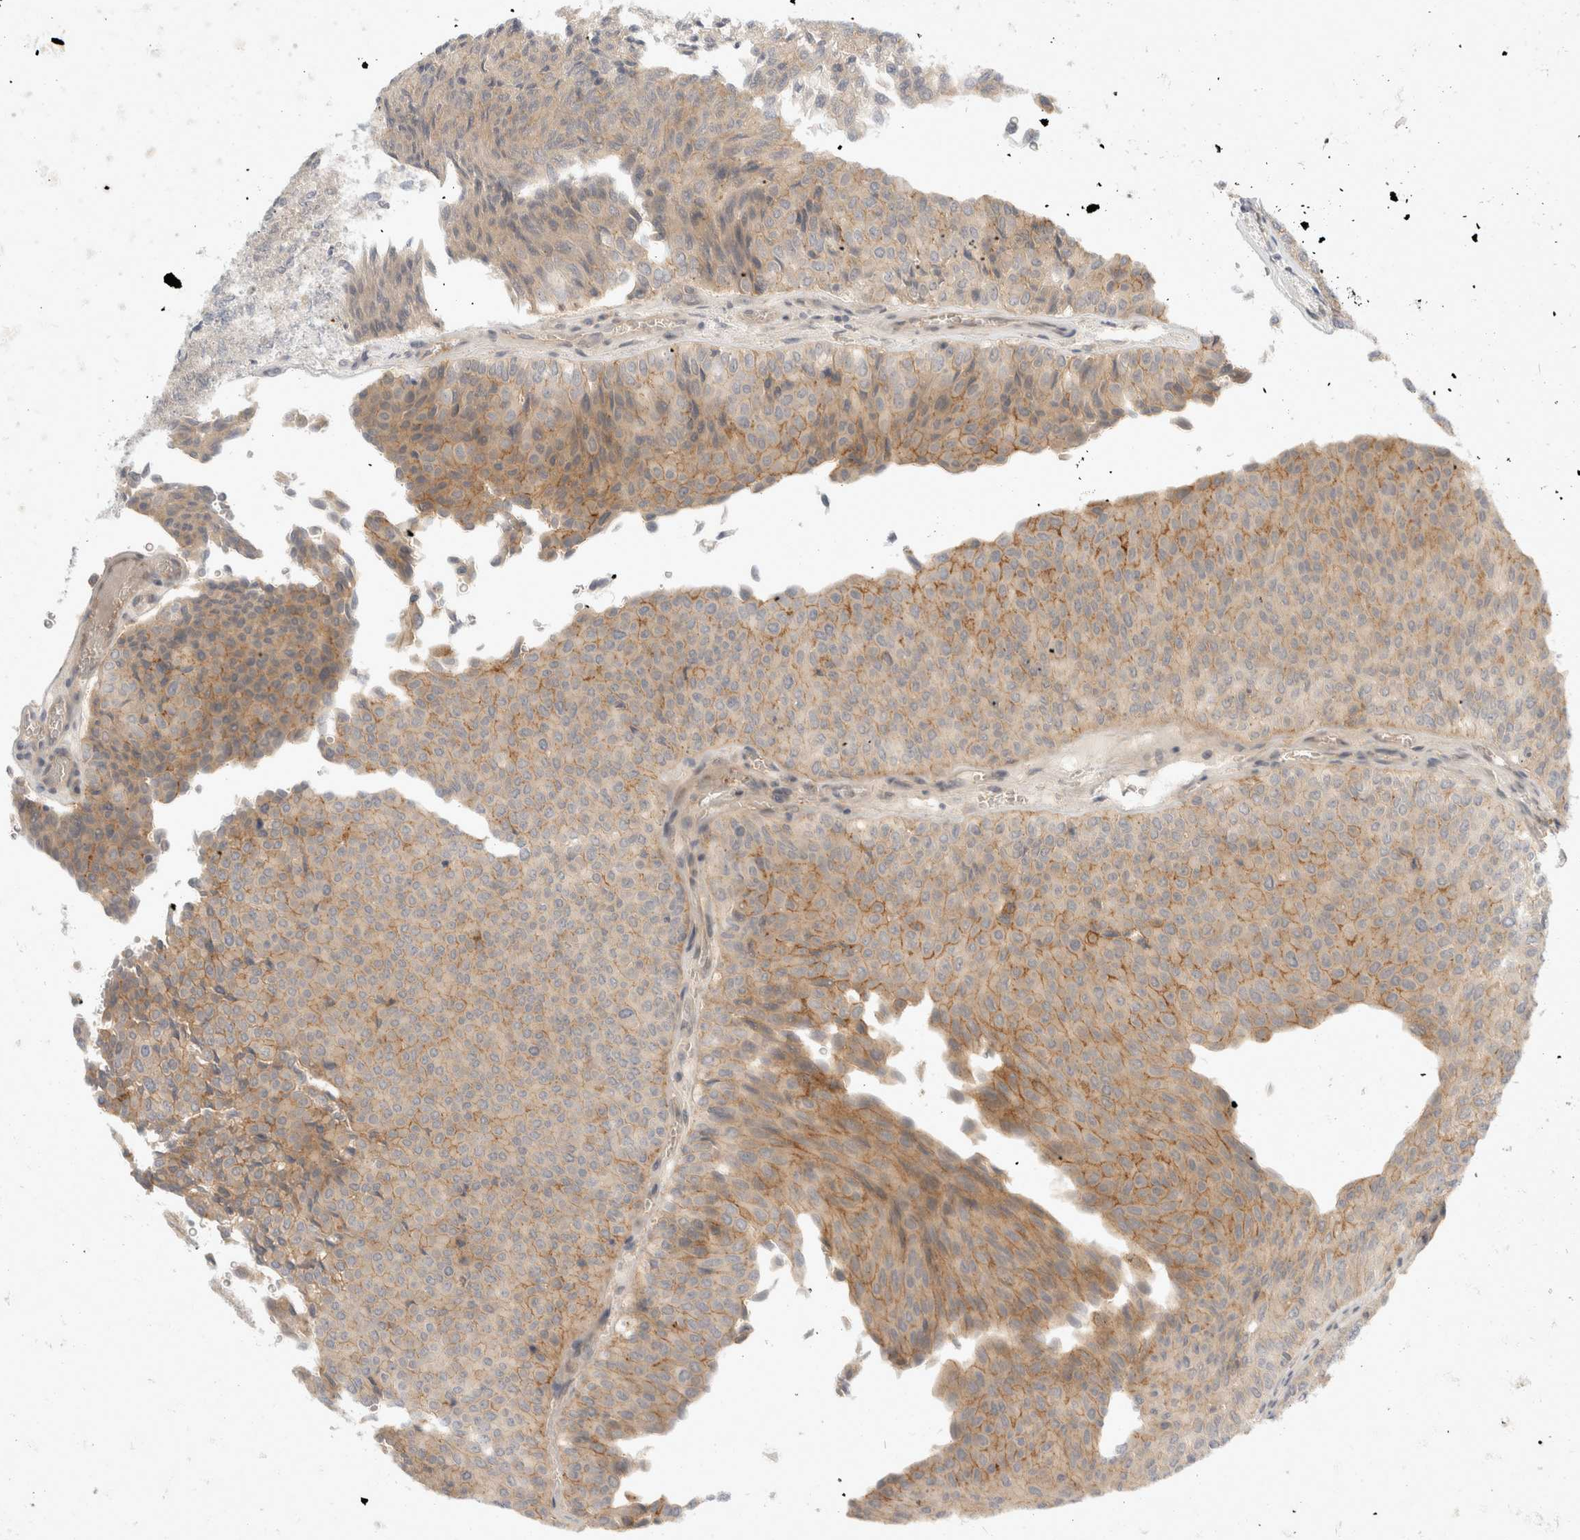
{"staining": {"intensity": "moderate", "quantity": "25%-75%", "location": "cytoplasmic/membranous"}, "tissue": "urothelial cancer", "cell_type": "Tumor cells", "image_type": "cancer", "snomed": [{"axis": "morphology", "description": "Urothelial carcinoma, Low grade"}, {"axis": "topography", "description": "Urinary bladder"}], "caption": "There is medium levels of moderate cytoplasmic/membranous staining in tumor cells of low-grade urothelial carcinoma, as demonstrated by immunohistochemical staining (brown color).", "gene": "TOM1L2", "patient": {"sex": "male", "age": 78}}